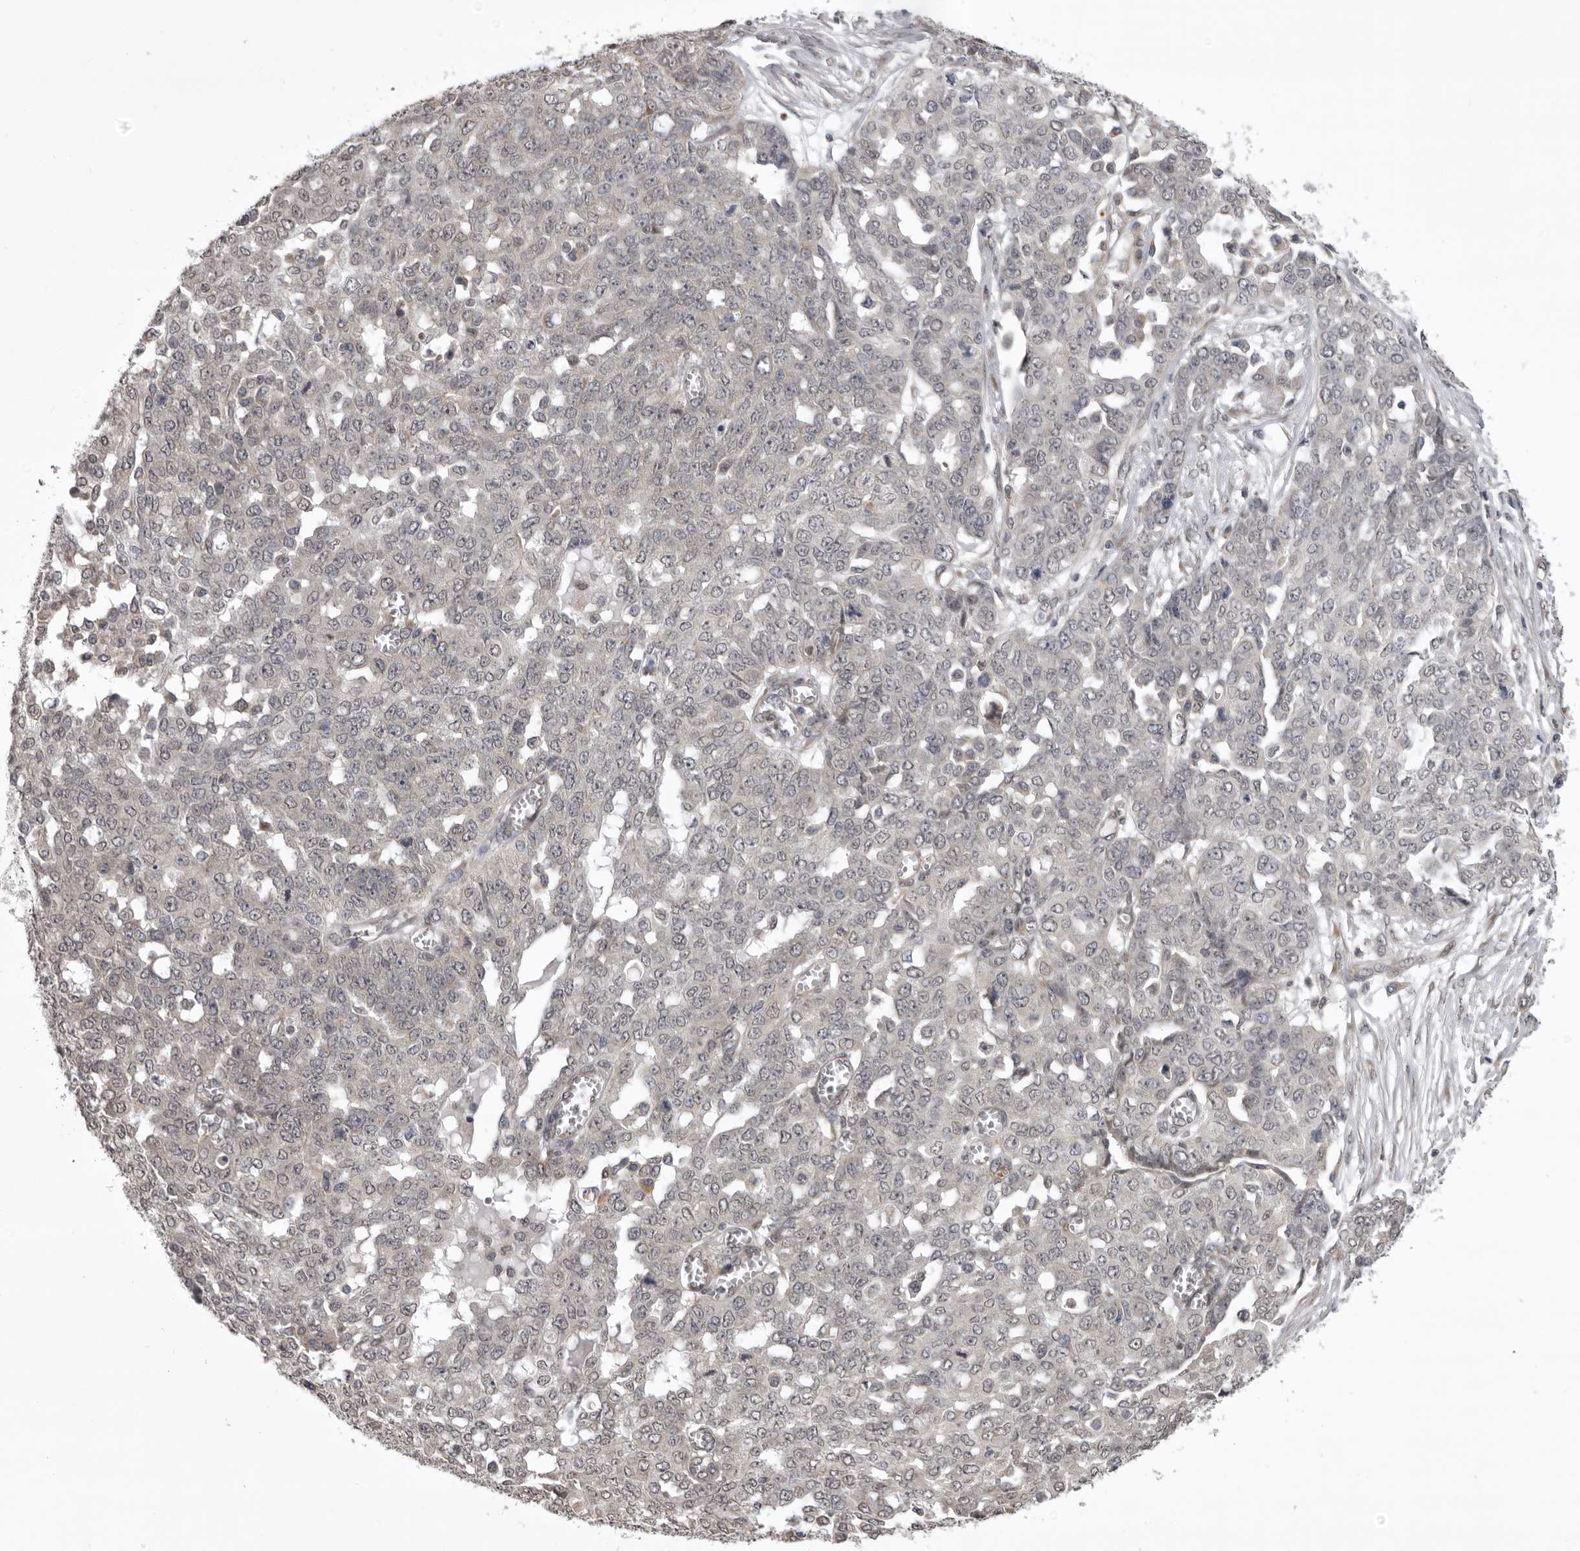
{"staining": {"intensity": "weak", "quantity": "<25%", "location": "nuclear"}, "tissue": "ovarian cancer", "cell_type": "Tumor cells", "image_type": "cancer", "snomed": [{"axis": "morphology", "description": "Cystadenocarcinoma, serous, NOS"}, {"axis": "topography", "description": "Soft tissue"}, {"axis": "topography", "description": "Ovary"}], "caption": "Ovarian cancer stained for a protein using IHC reveals no staining tumor cells.", "gene": "C1orf109", "patient": {"sex": "female", "age": 57}}